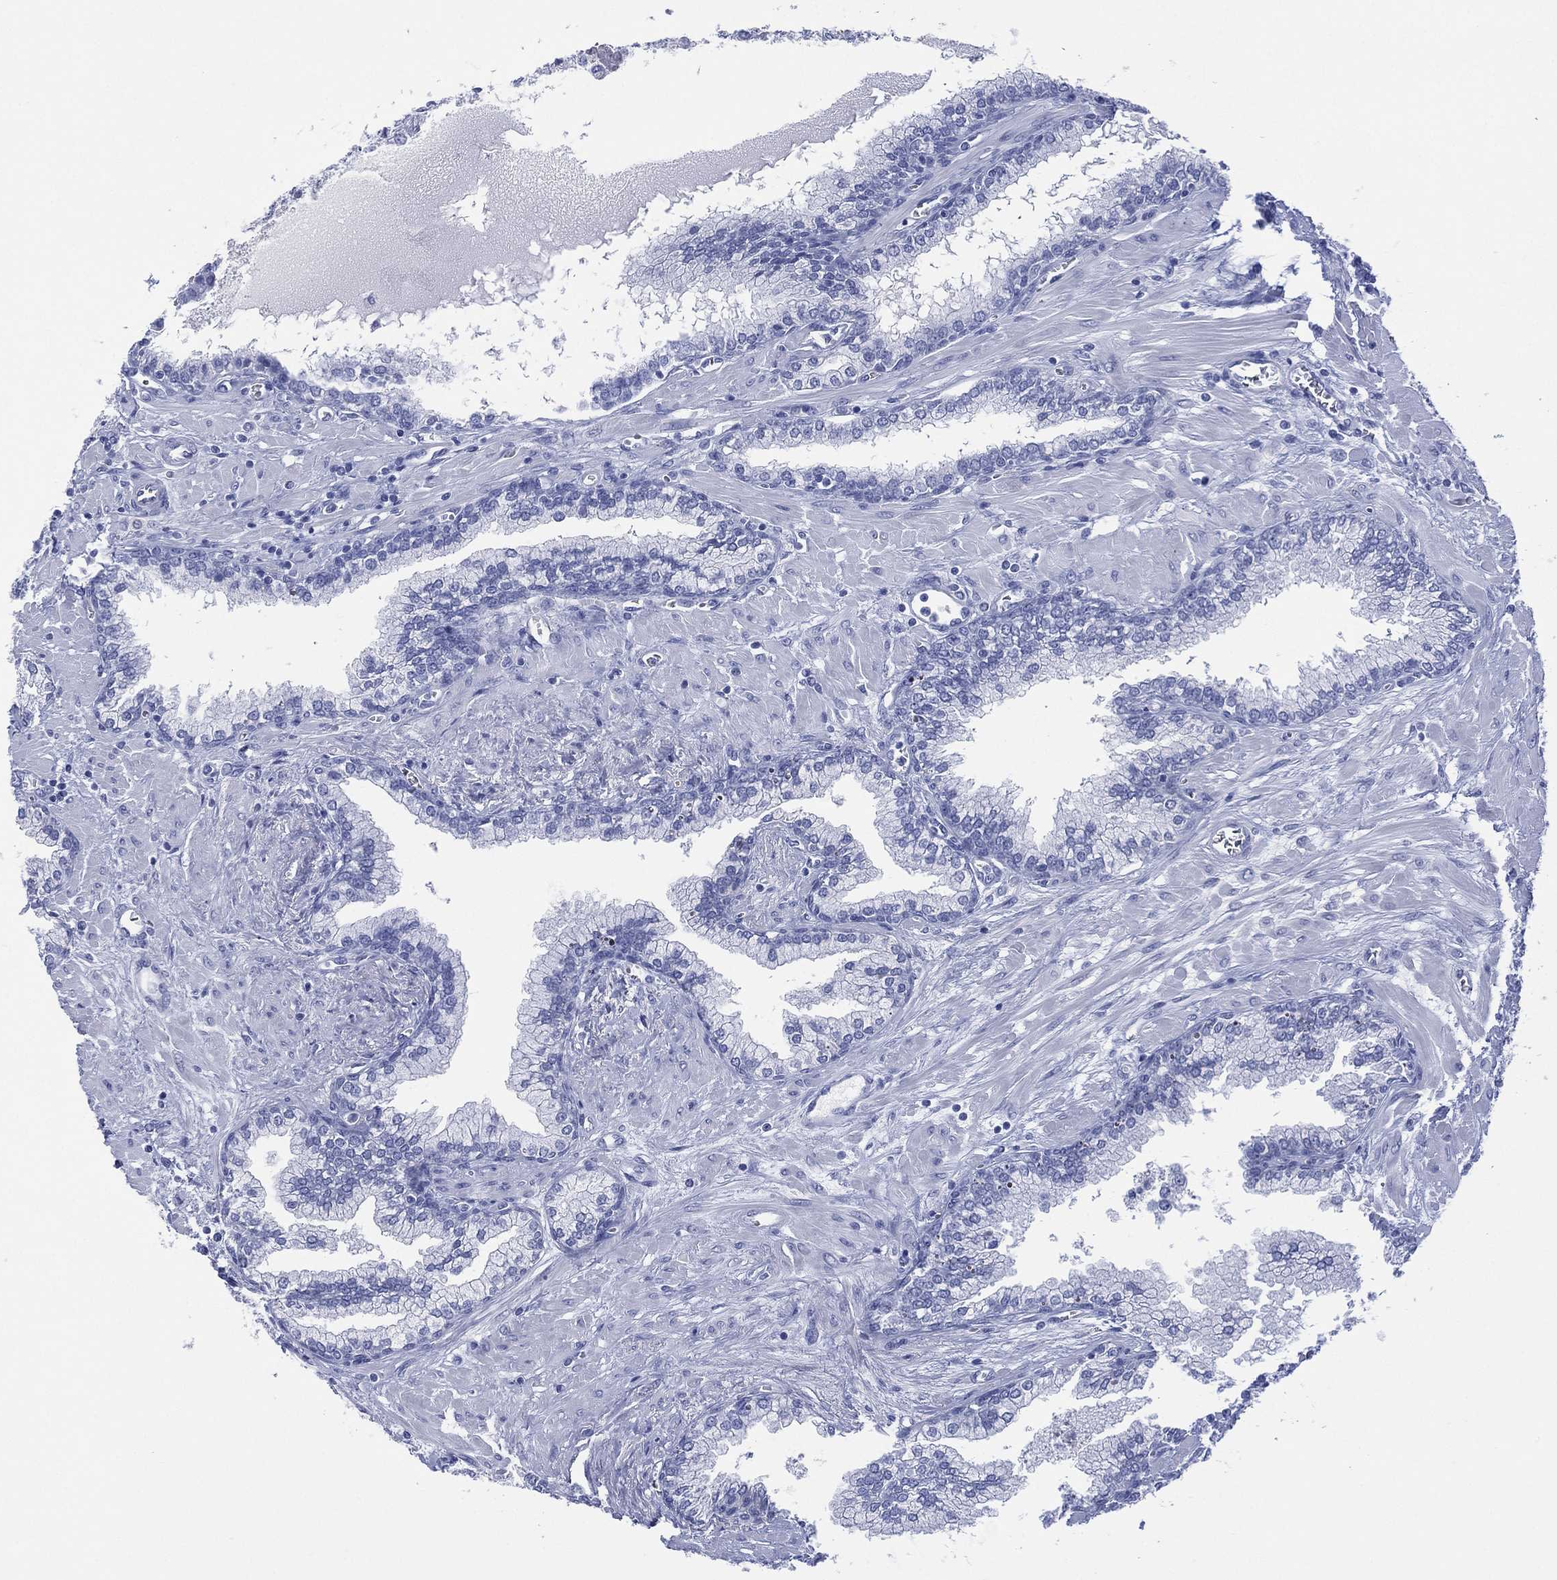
{"staining": {"intensity": "negative", "quantity": "none", "location": "none"}, "tissue": "prostate cancer", "cell_type": "Tumor cells", "image_type": "cancer", "snomed": [{"axis": "morphology", "description": "Adenocarcinoma, NOS"}, {"axis": "topography", "description": "Prostate and seminal vesicle, NOS"}, {"axis": "topography", "description": "Prostate"}], "caption": "The immunohistochemistry micrograph has no significant staining in tumor cells of prostate cancer (adenocarcinoma) tissue.", "gene": "DSG1", "patient": {"sex": "male", "age": 62}}